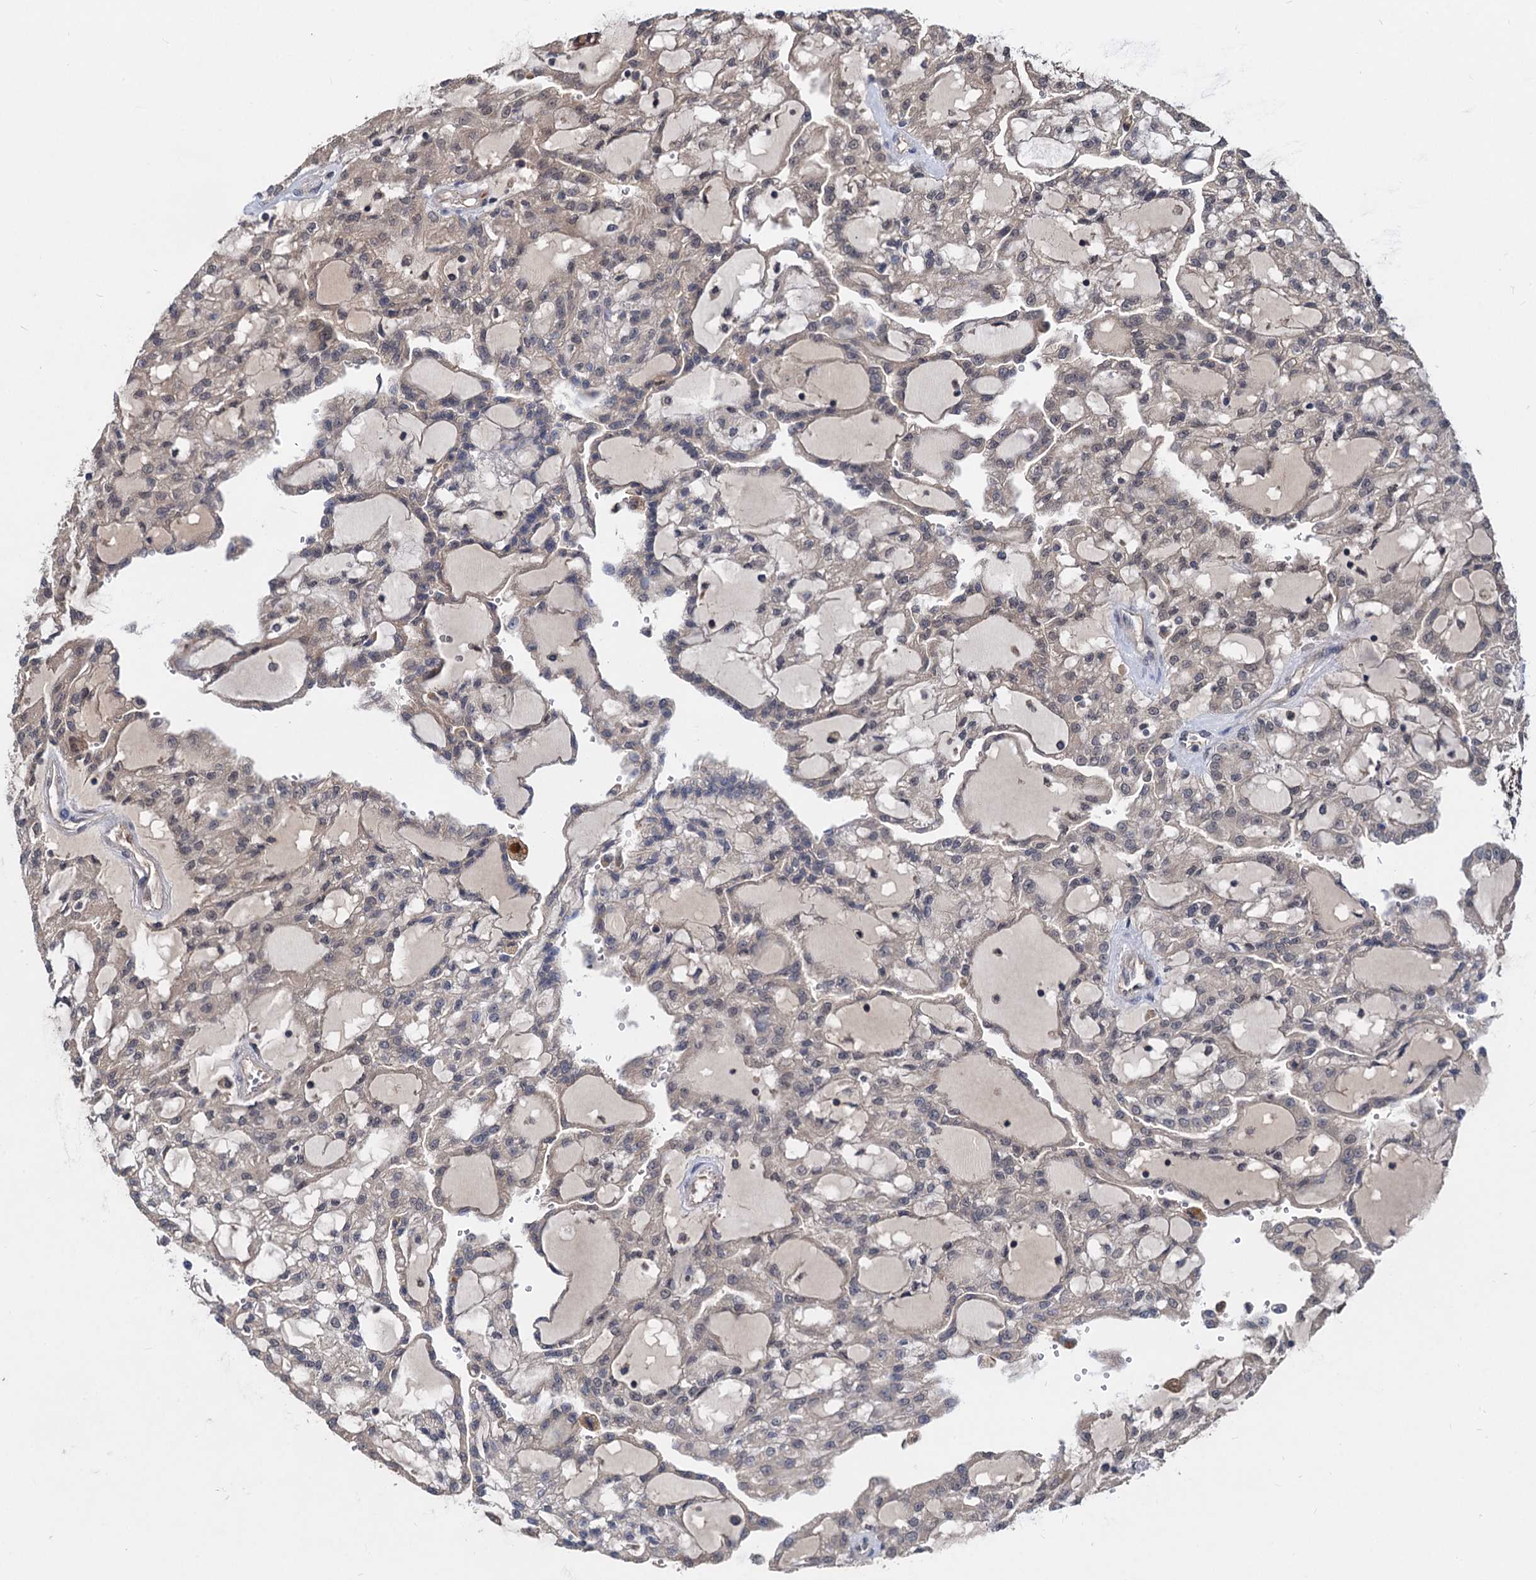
{"staining": {"intensity": "negative", "quantity": "none", "location": "none"}, "tissue": "renal cancer", "cell_type": "Tumor cells", "image_type": "cancer", "snomed": [{"axis": "morphology", "description": "Adenocarcinoma, NOS"}, {"axis": "topography", "description": "Kidney"}], "caption": "Immunohistochemistry (IHC) micrograph of neoplastic tissue: renal cancer stained with DAB (3,3'-diaminobenzidine) shows no significant protein expression in tumor cells. Brightfield microscopy of immunohistochemistry (IHC) stained with DAB (brown) and hematoxylin (blue), captured at high magnification.", "gene": "PSMD4", "patient": {"sex": "male", "age": 63}}